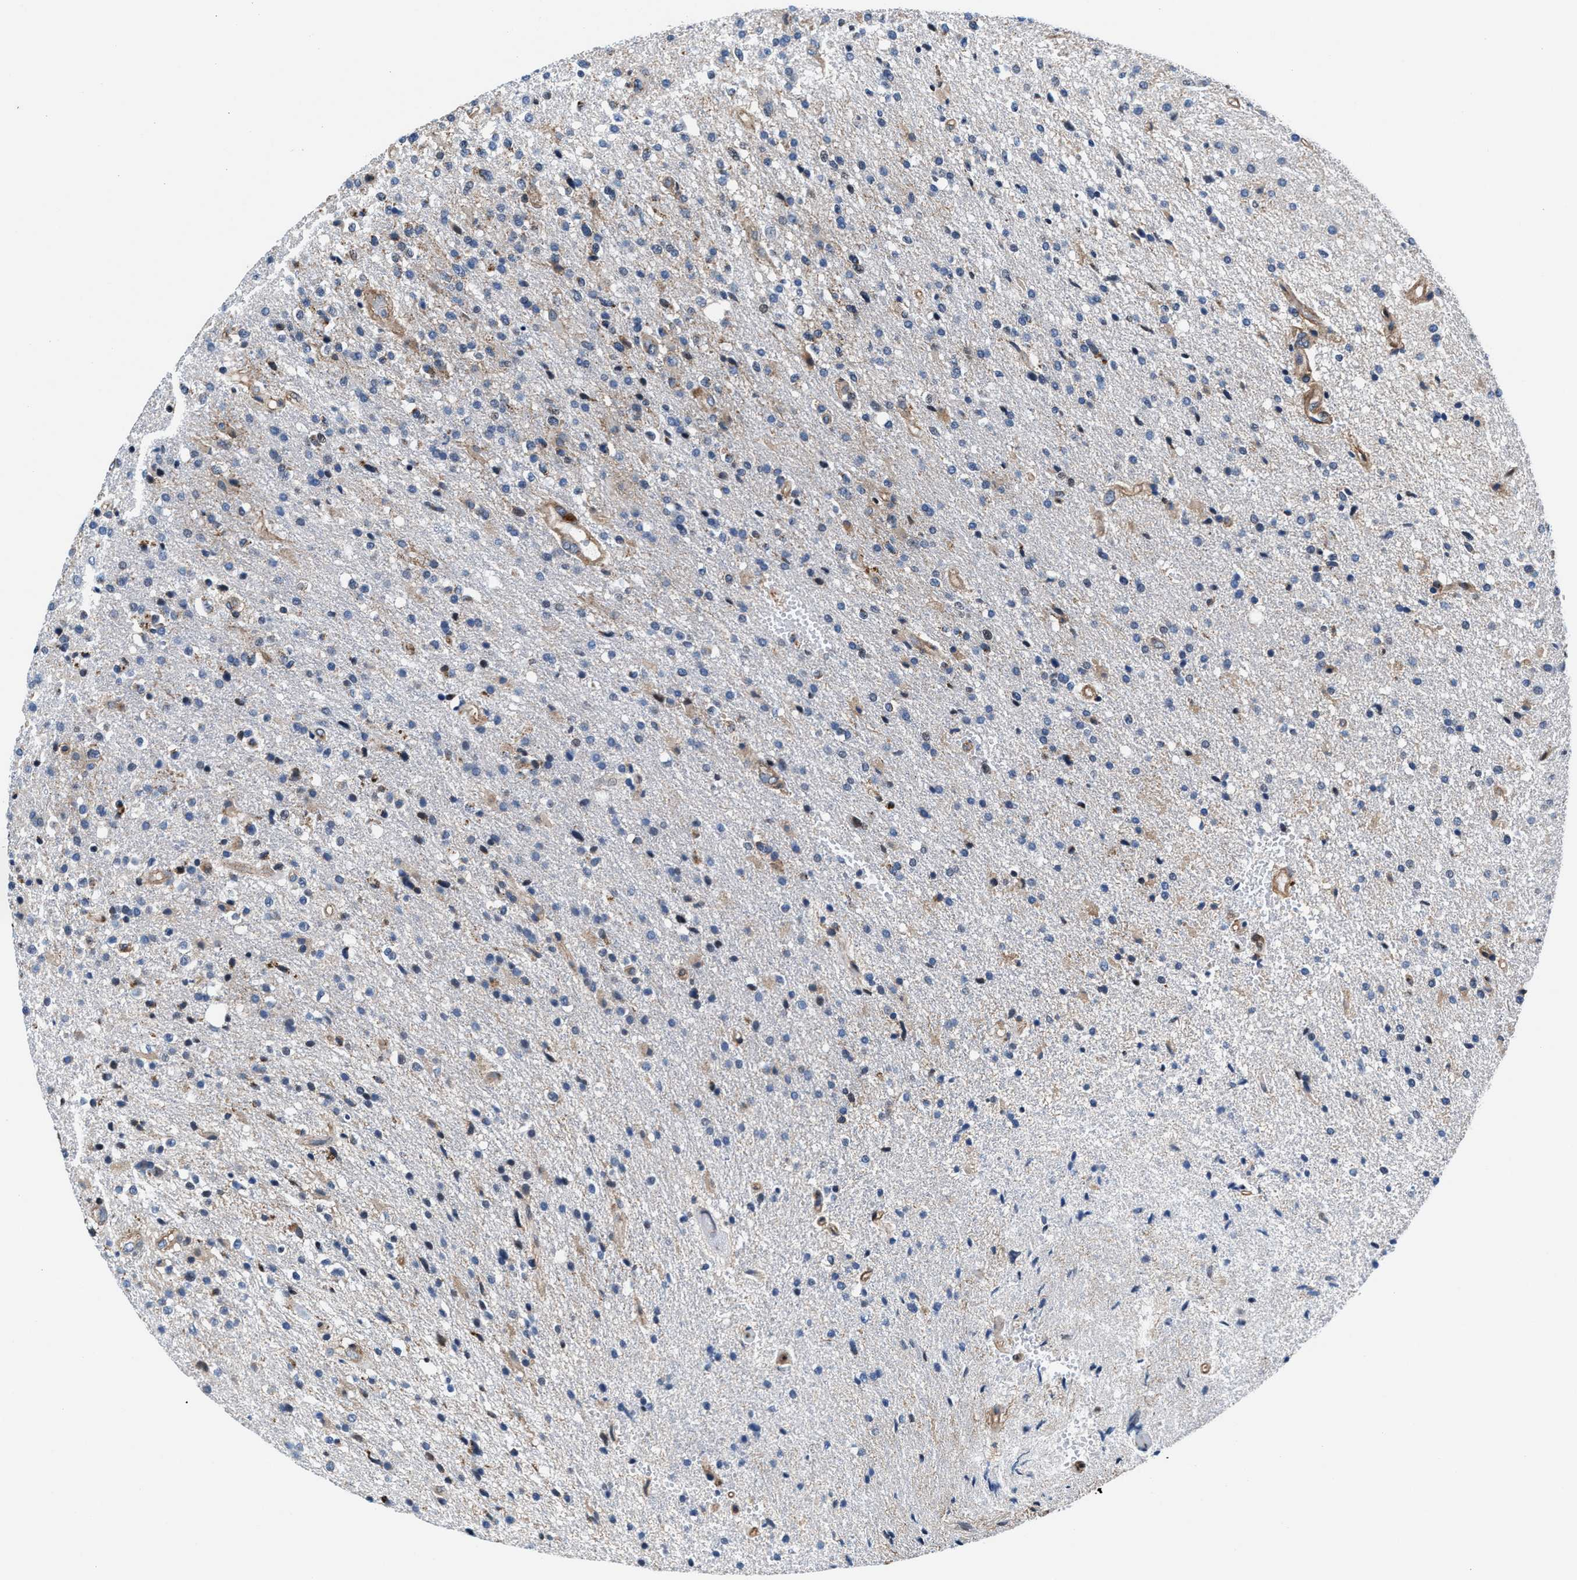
{"staining": {"intensity": "weak", "quantity": "<25%", "location": "cytoplasmic/membranous"}, "tissue": "glioma", "cell_type": "Tumor cells", "image_type": "cancer", "snomed": [{"axis": "morphology", "description": "Glioma, malignant, High grade"}, {"axis": "topography", "description": "Brain"}], "caption": "Malignant glioma (high-grade) was stained to show a protein in brown. There is no significant positivity in tumor cells. (Stains: DAB IHC with hematoxylin counter stain, Microscopy: brightfield microscopy at high magnification).", "gene": "NKTR", "patient": {"sex": "male", "age": 72}}